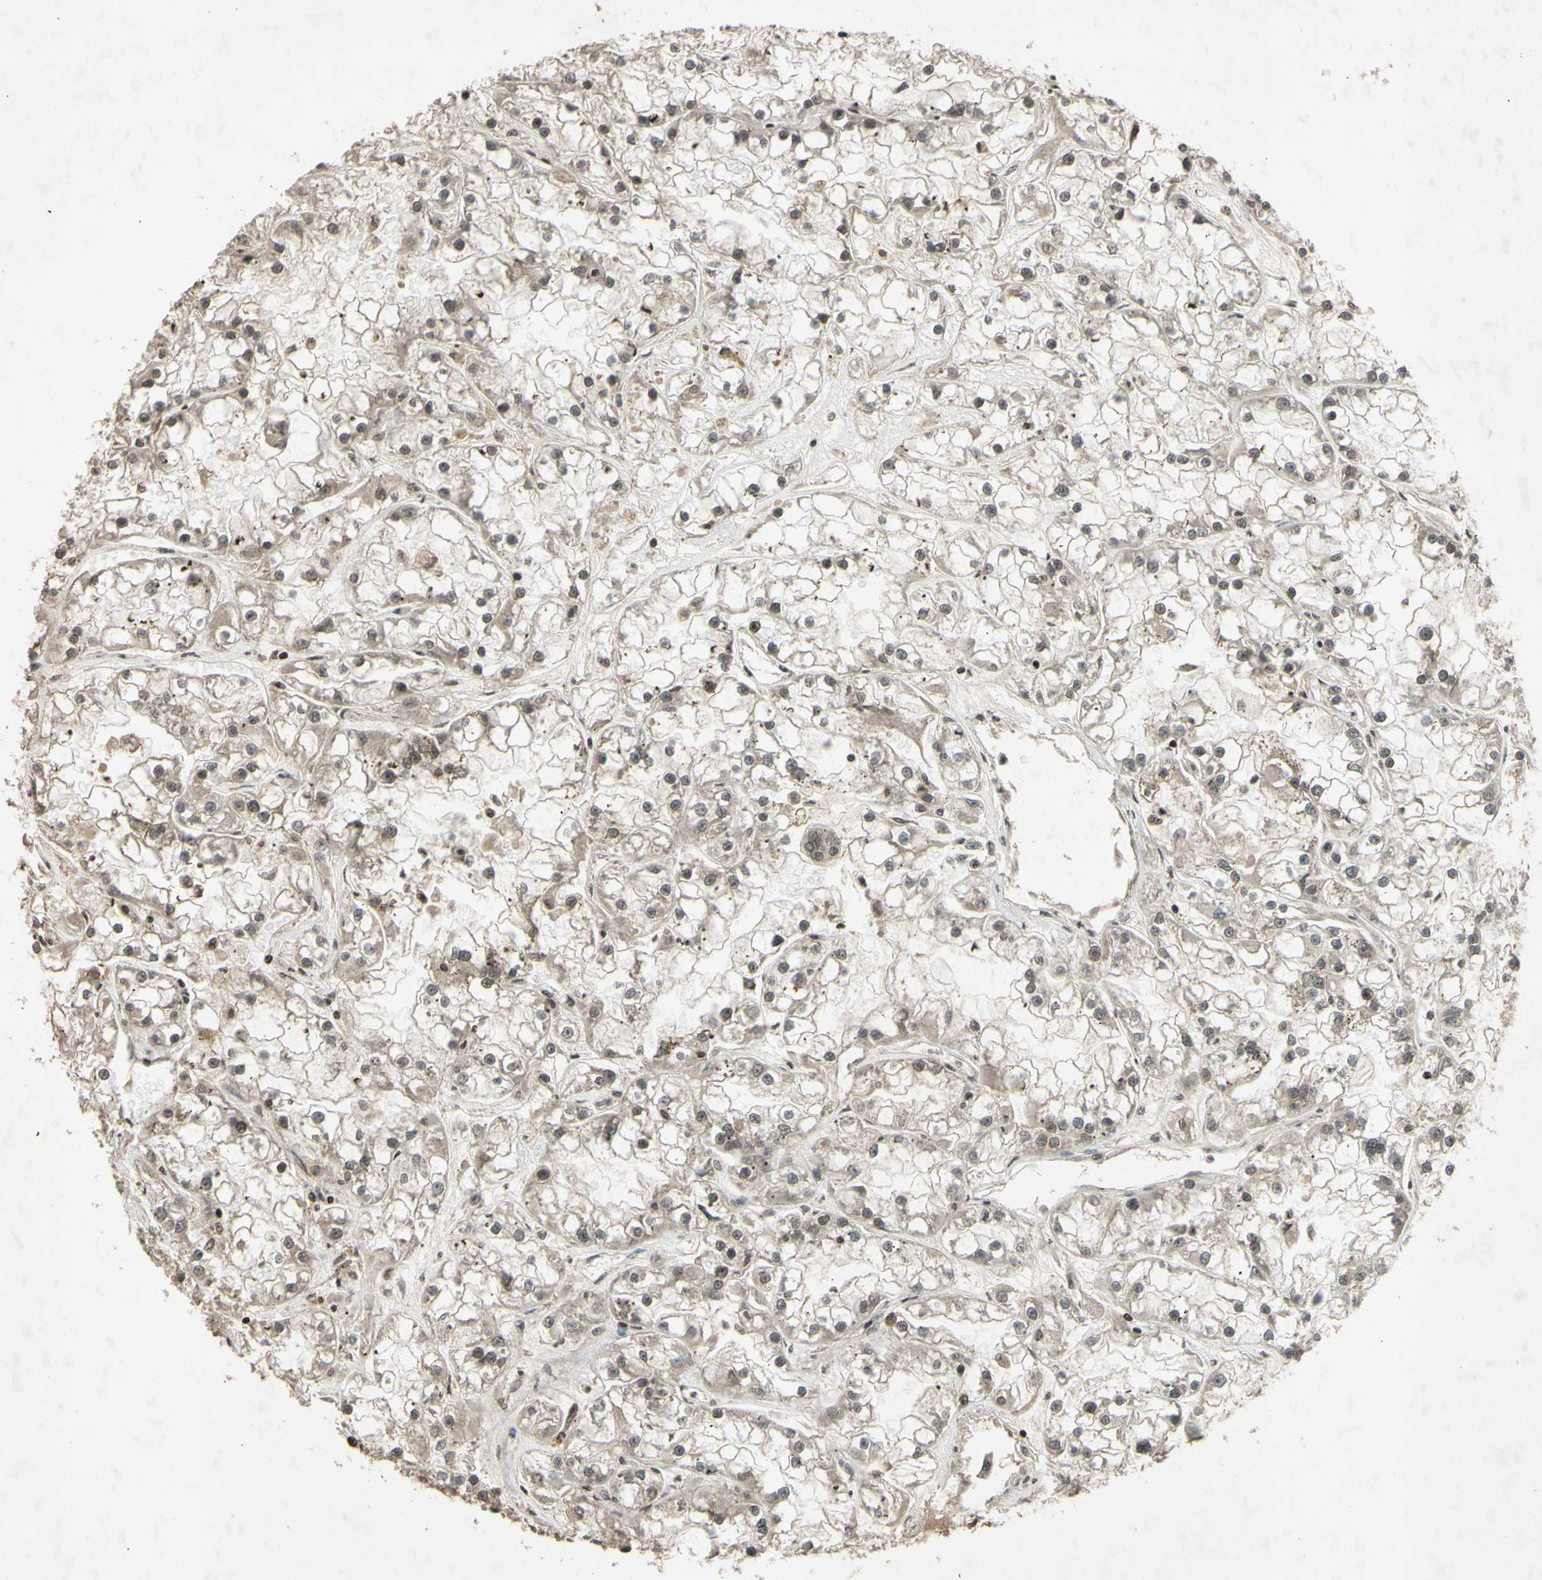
{"staining": {"intensity": "weak", "quantity": ">75%", "location": "nuclear"}, "tissue": "renal cancer", "cell_type": "Tumor cells", "image_type": "cancer", "snomed": [{"axis": "morphology", "description": "Adenocarcinoma, NOS"}, {"axis": "topography", "description": "Kidney"}], "caption": "This is a histology image of immunohistochemistry staining of renal cancer, which shows weak staining in the nuclear of tumor cells.", "gene": "SNW1", "patient": {"sex": "female", "age": 52}}